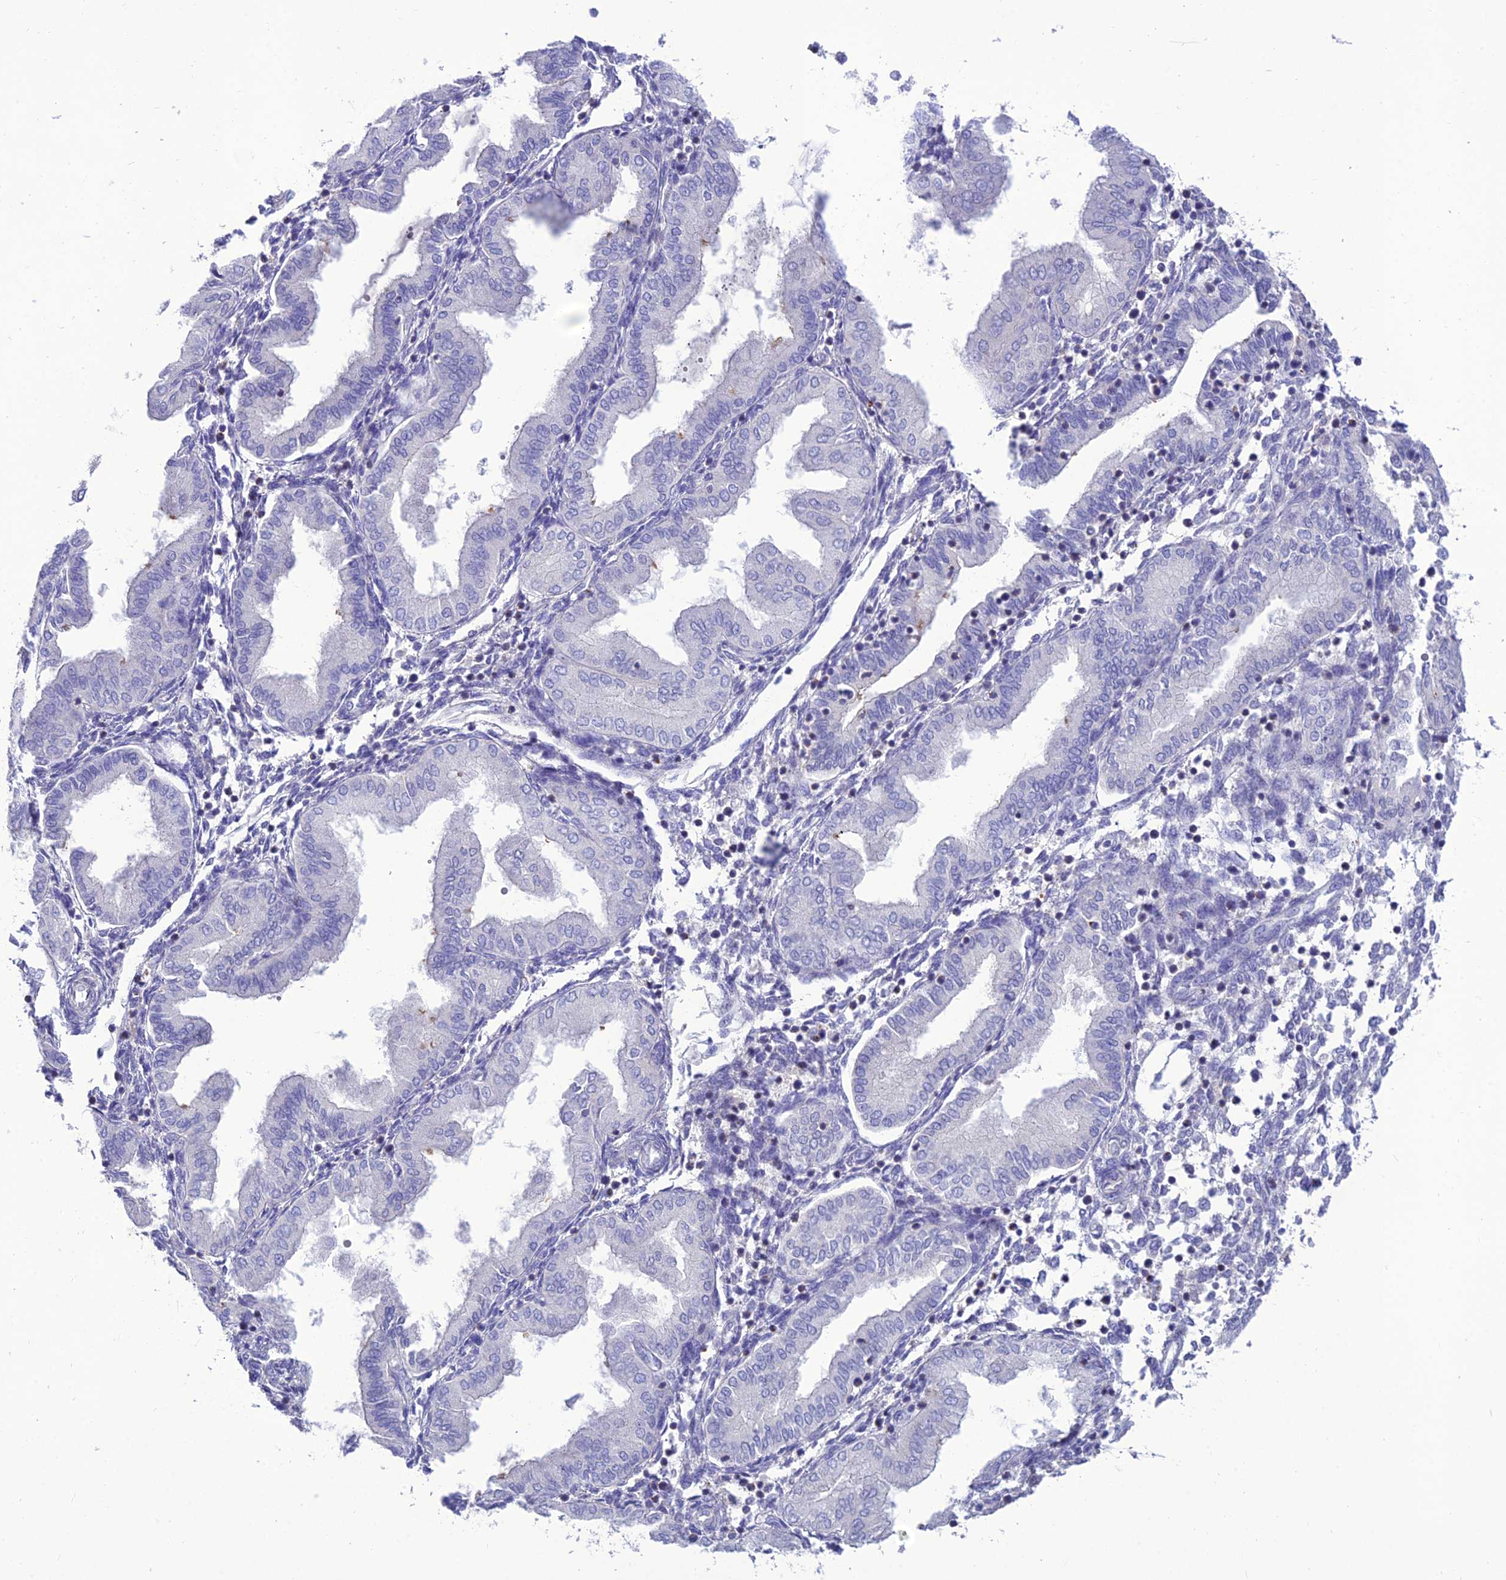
{"staining": {"intensity": "negative", "quantity": "none", "location": "none"}, "tissue": "endometrium", "cell_type": "Cells in endometrial stroma", "image_type": "normal", "snomed": [{"axis": "morphology", "description": "Normal tissue, NOS"}, {"axis": "topography", "description": "Endometrium"}], "caption": "A micrograph of endometrium stained for a protein displays no brown staining in cells in endometrial stroma. The staining was performed using DAB to visualize the protein expression in brown, while the nuclei were stained in blue with hematoxylin (Magnification: 20x).", "gene": "TEKT3", "patient": {"sex": "female", "age": 53}}